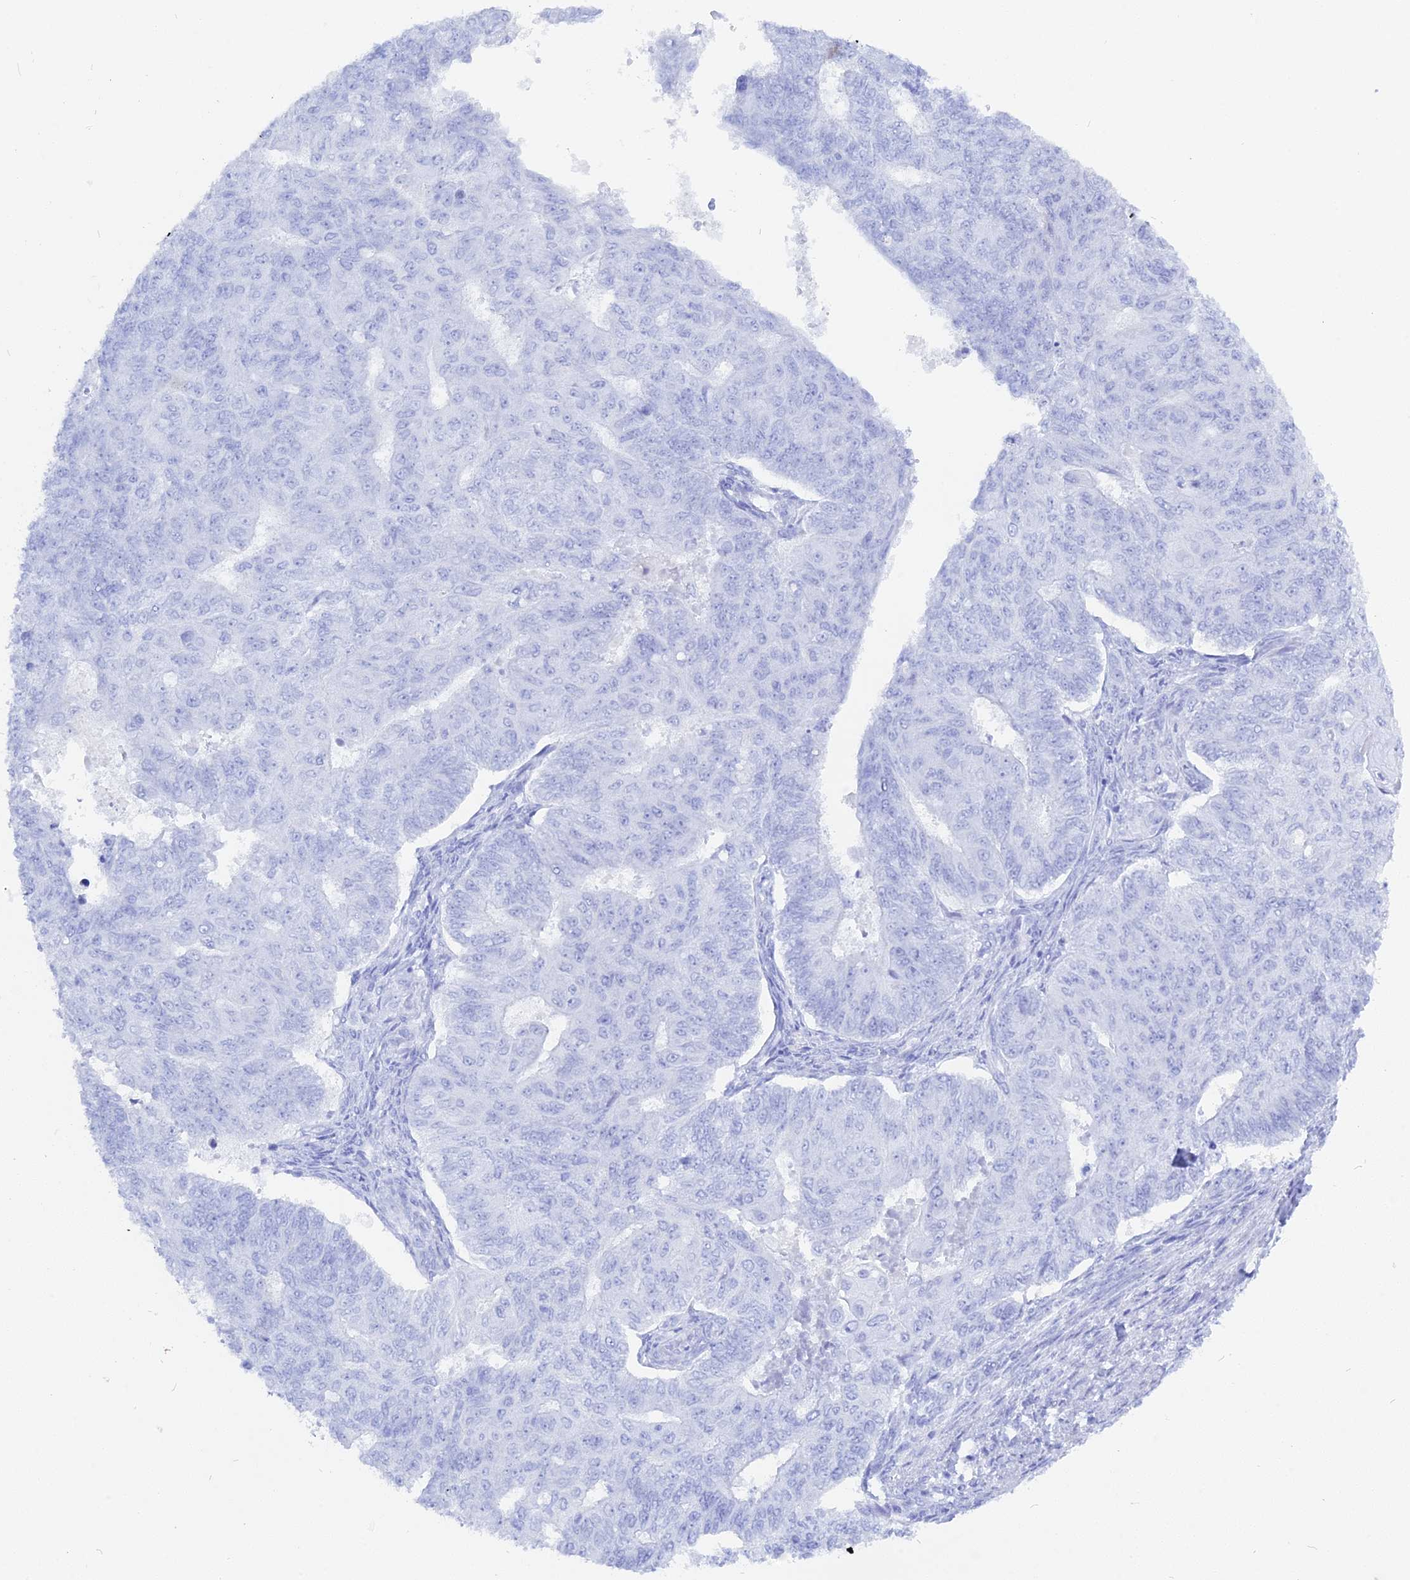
{"staining": {"intensity": "negative", "quantity": "none", "location": "none"}, "tissue": "endometrial cancer", "cell_type": "Tumor cells", "image_type": "cancer", "snomed": [{"axis": "morphology", "description": "Adenocarcinoma, NOS"}, {"axis": "topography", "description": "Endometrium"}], "caption": "Human endometrial cancer stained for a protein using immunohistochemistry (IHC) shows no expression in tumor cells.", "gene": "ADGRA1", "patient": {"sex": "female", "age": 32}}